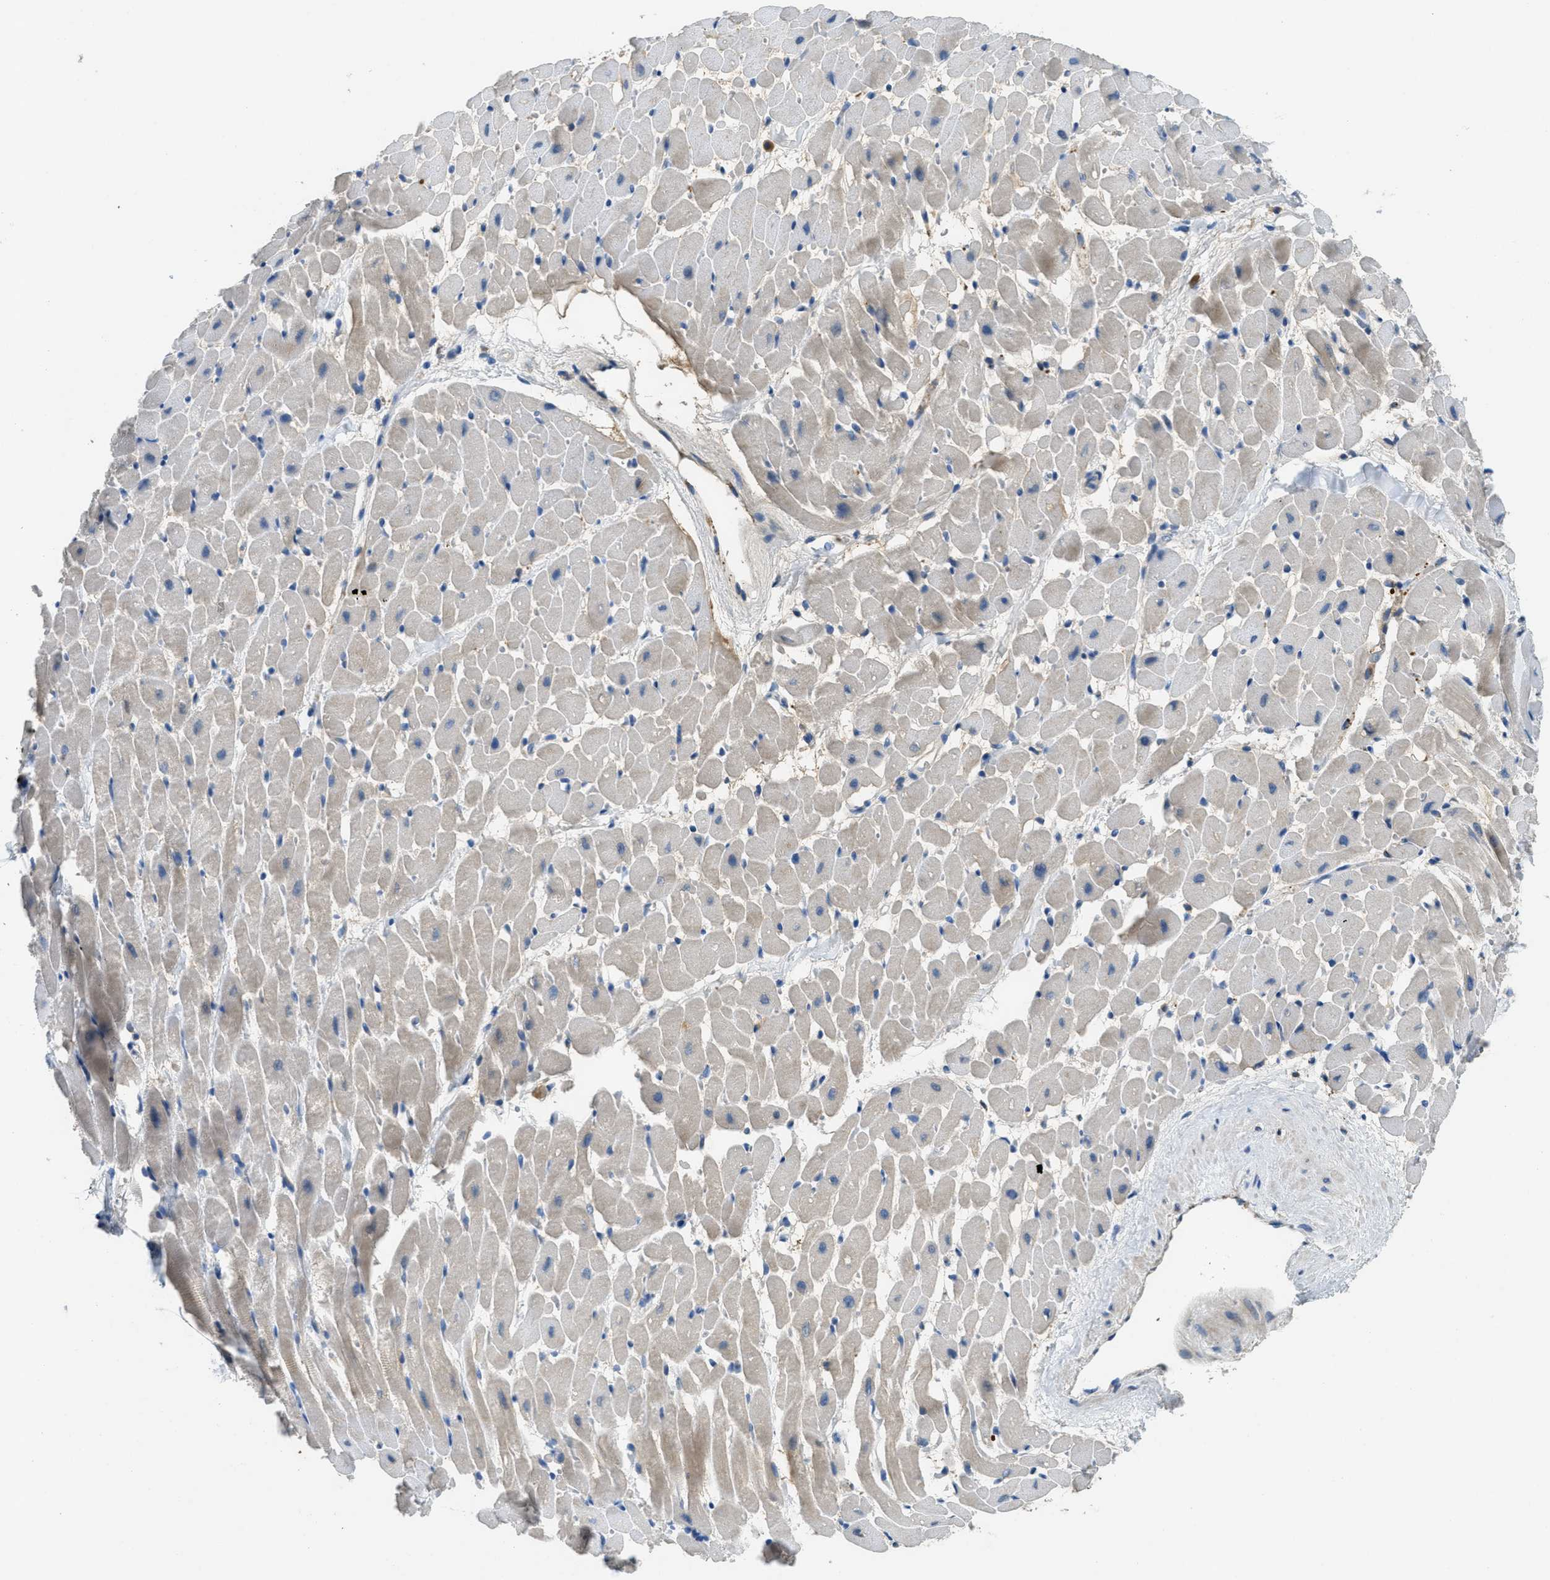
{"staining": {"intensity": "weak", "quantity": "25%-75%", "location": "cytoplasmic/membranous"}, "tissue": "heart muscle", "cell_type": "Cardiomyocytes", "image_type": "normal", "snomed": [{"axis": "morphology", "description": "Normal tissue, NOS"}, {"axis": "topography", "description": "Heart"}], "caption": "Protein staining of unremarkable heart muscle exhibits weak cytoplasmic/membranous positivity in about 25%-75% of cardiomyocytes.", "gene": "MPDU1", "patient": {"sex": "male", "age": 45}}